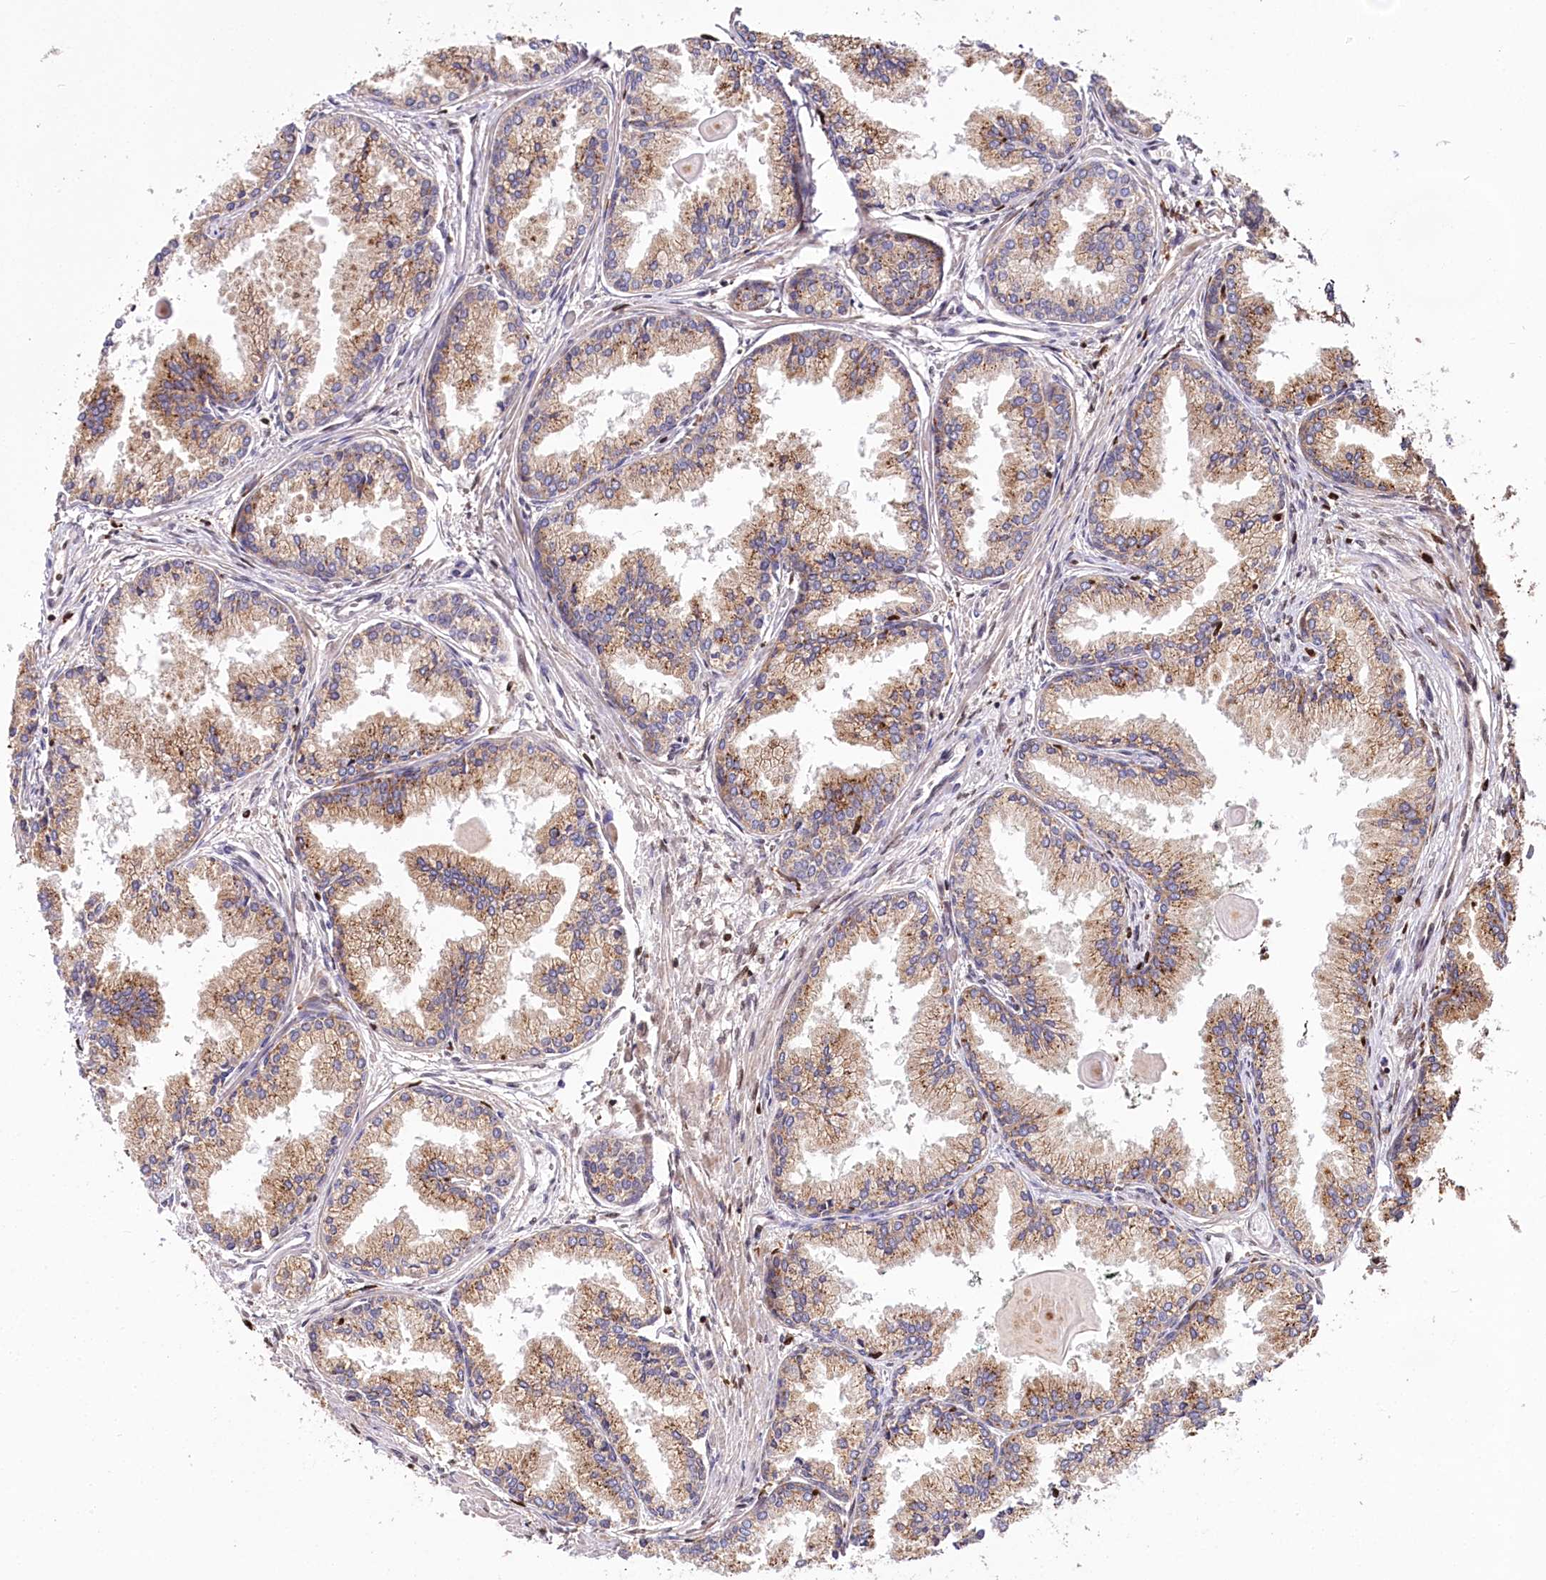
{"staining": {"intensity": "moderate", "quantity": ">75%", "location": "cytoplasmic/membranous,nuclear"}, "tissue": "prostate cancer", "cell_type": "Tumor cells", "image_type": "cancer", "snomed": [{"axis": "morphology", "description": "Adenocarcinoma, High grade"}, {"axis": "topography", "description": "Prostate"}], "caption": "This micrograph demonstrates immunohistochemistry (IHC) staining of prostate high-grade adenocarcinoma, with medium moderate cytoplasmic/membranous and nuclear expression in about >75% of tumor cells.", "gene": "FIGN", "patient": {"sex": "male", "age": 68}}